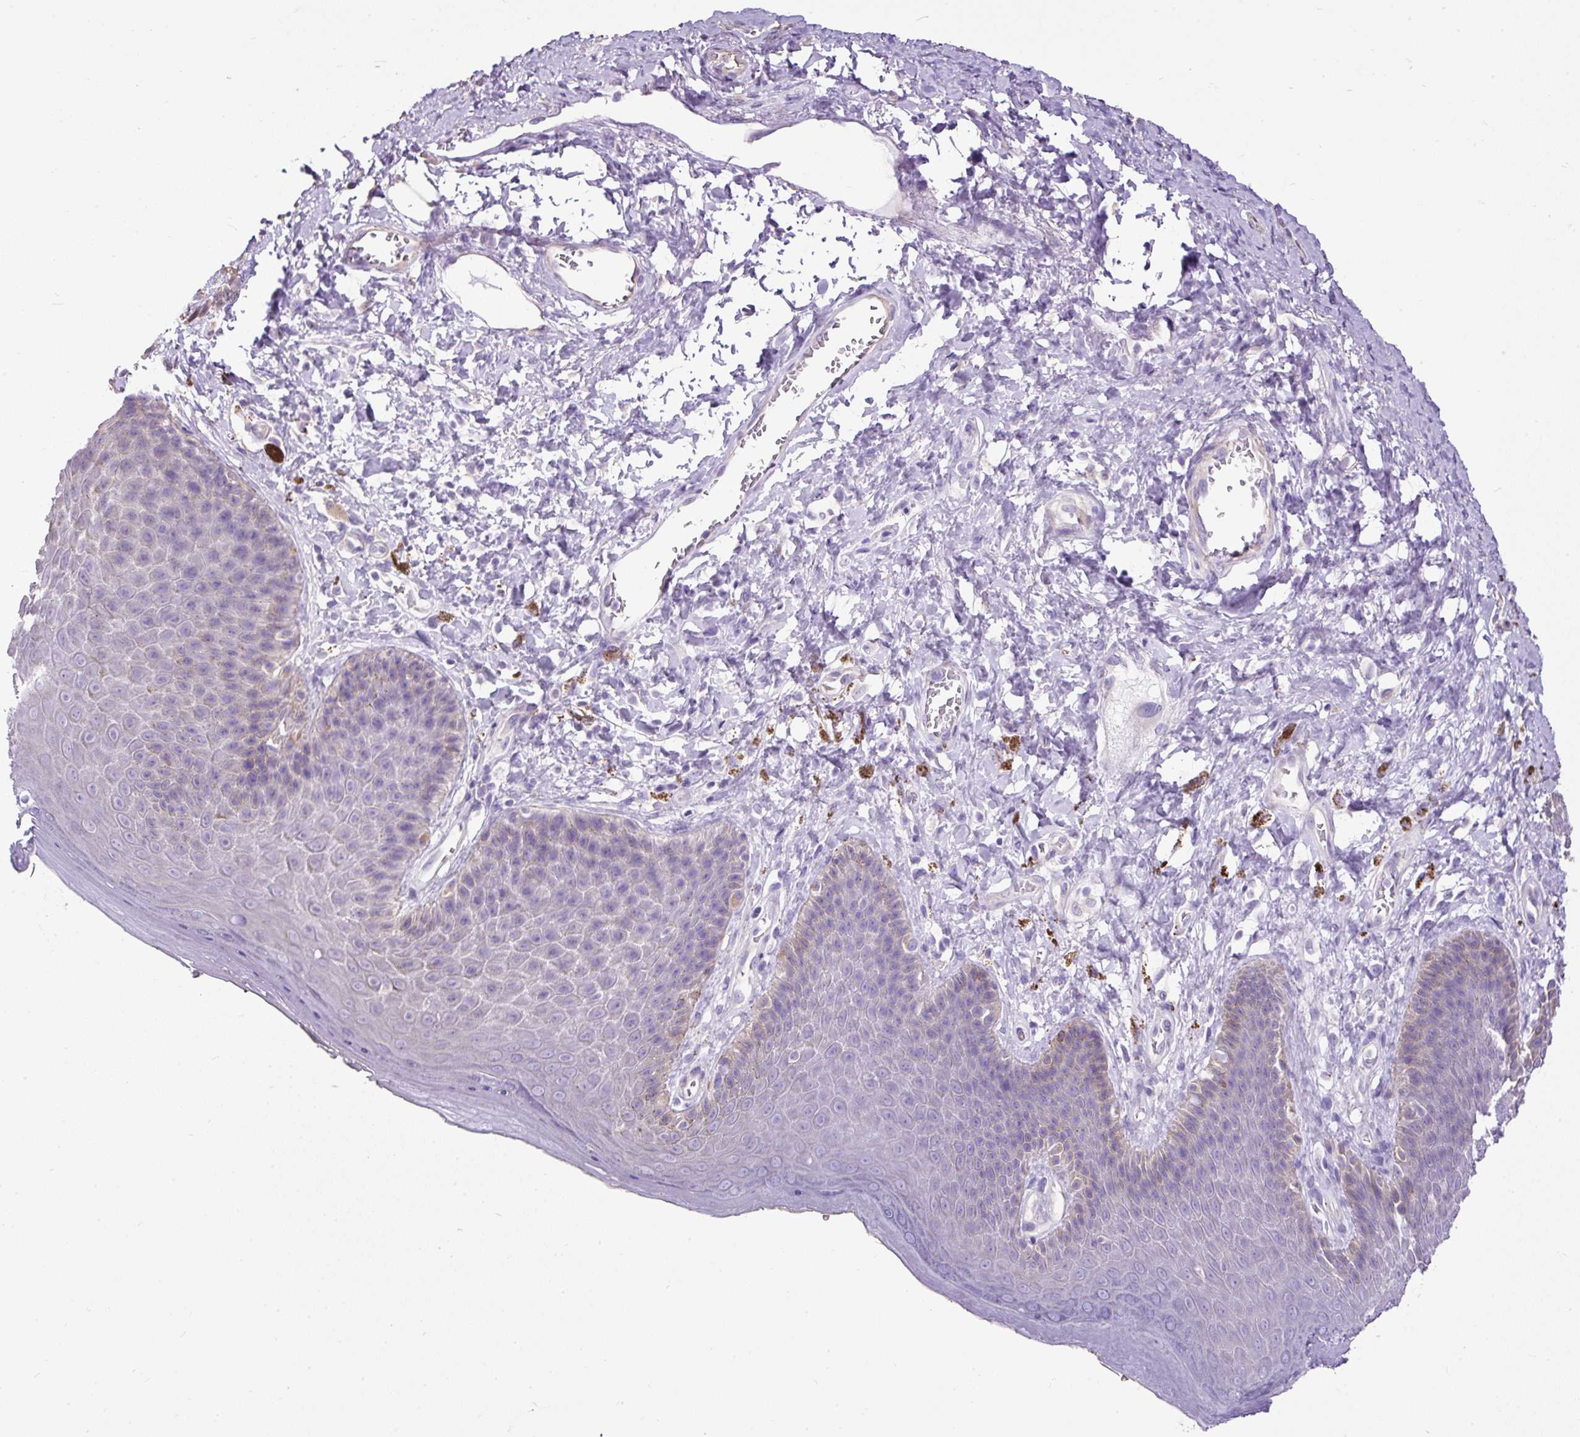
{"staining": {"intensity": "negative", "quantity": "none", "location": "none"}, "tissue": "skin", "cell_type": "Epidermal cells", "image_type": "normal", "snomed": [{"axis": "morphology", "description": "Normal tissue, NOS"}, {"axis": "topography", "description": "Anal"}, {"axis": "topography", "description": "Peripheral nerve tissue"}], "caption": "A high-resolution histopathology image shows immunohistochemistry (IHC) staining of unremarkable skin, which exhibits no significant positivity in epidermal cells. (DAB immunohistochemistry (IHC), high magnification).", "gene": "PDIA2", "patient": {"sex": "male", "age": 53}}